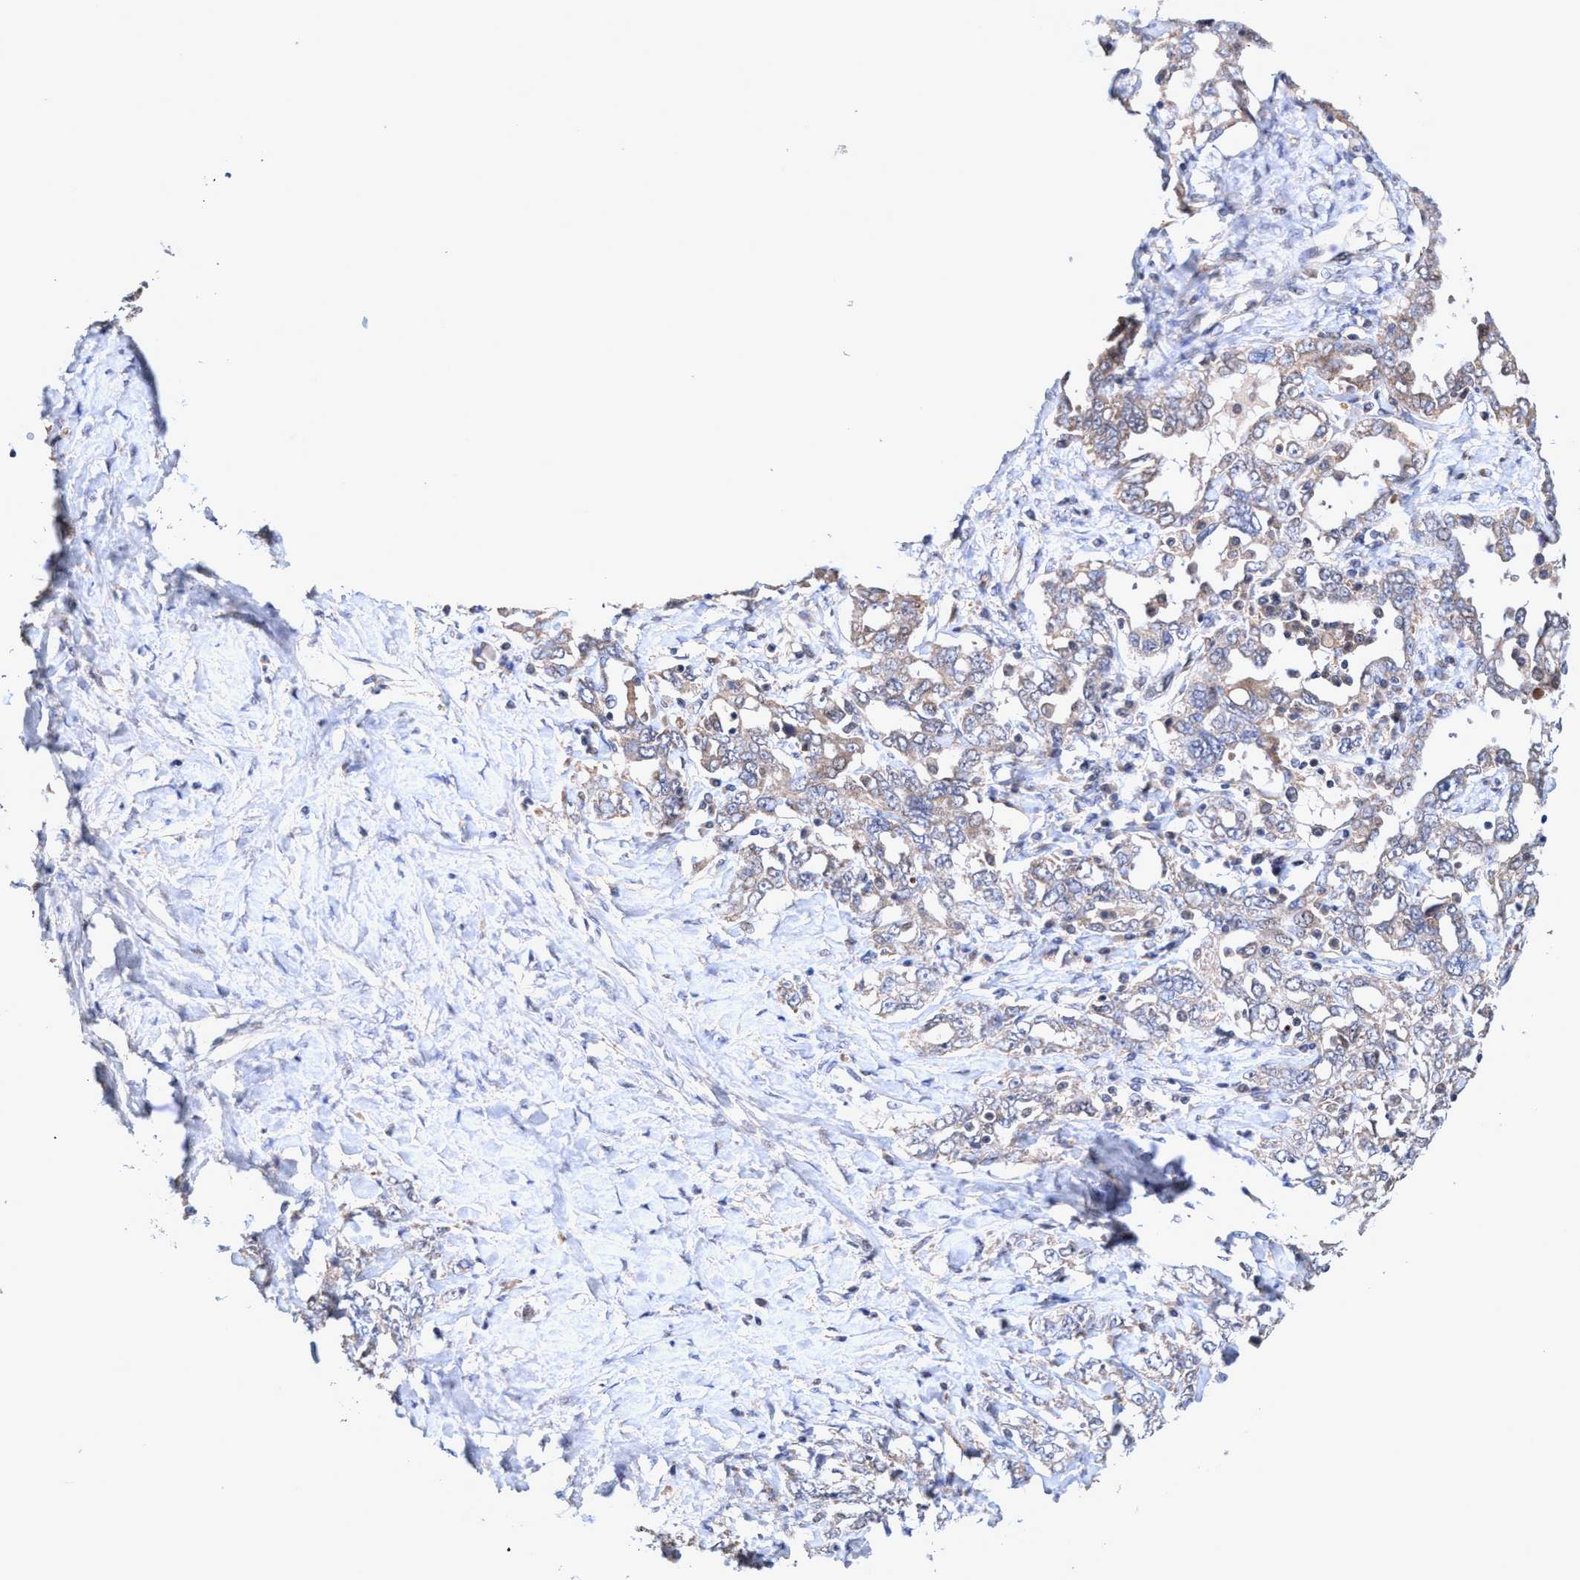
{"staining": {"intensity": "weak", "quantity": "<25%", "location": "cytoplasmic/membranous"}, "tissue": "ovarian cancer", "cell_type": "Tumor cells", "image_type": "cancer", "snomed": [{"axis": "morphology", "description": "Carcinoma, endometroid"}, {"axis": "topography", "description": "Ovary"}], "caption": "There is no significant positivity in tumor cells of ovarian cancer (endometroid carcinoma).", "gene": "ZNF677", "patient": {"sex": "female", "age": 62}}